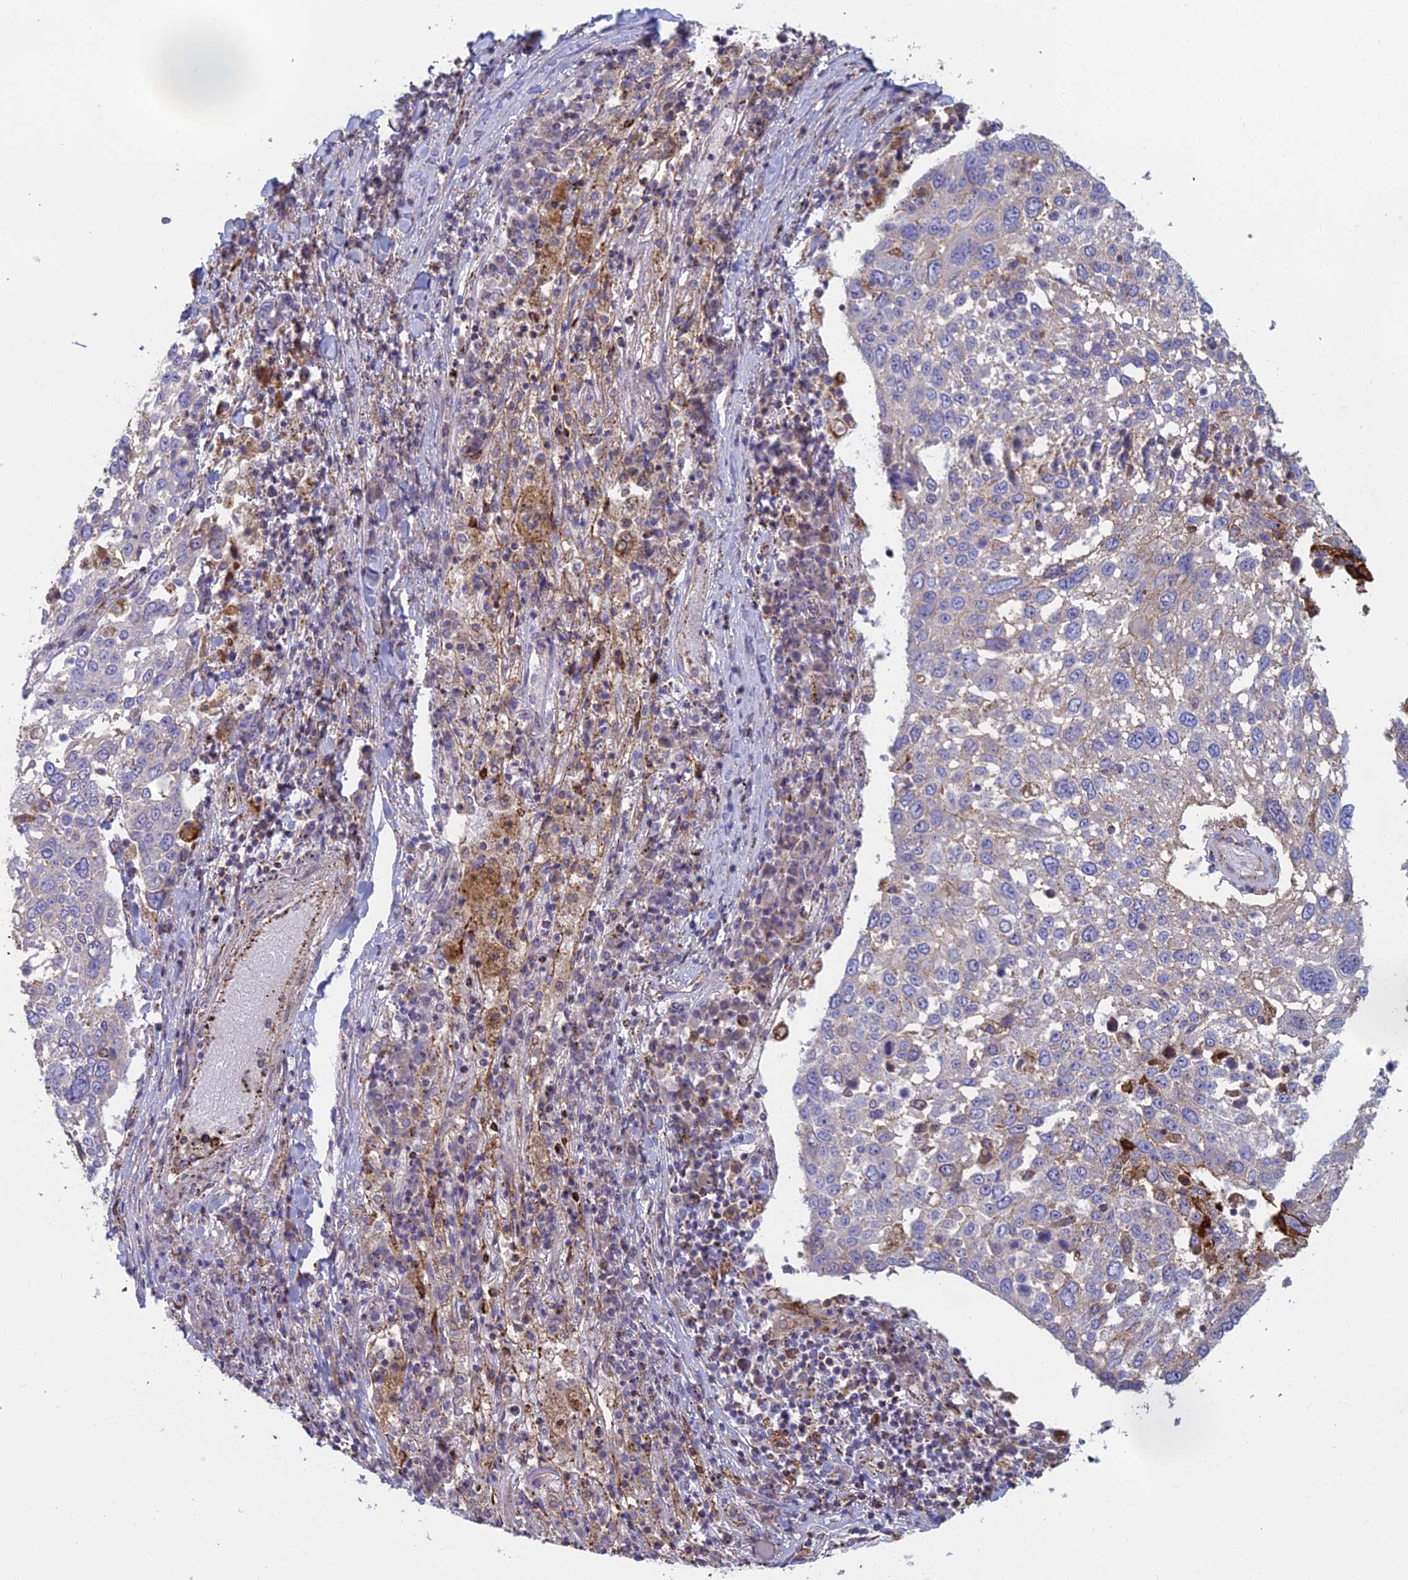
{"staining": {"intensity": "negative", "quantity": "none", "location": "none"}, "tissue": "lung cancer", "cell_type": "Tumor cells", "image_type": "cancer", "snomed": [{"axis": "morphology", "description": "Squamous cell carcinoma, NOS"}, {"axis": "topography", "description": "Lung"}], "caption": "Lung cancer (squamous cell carcinoma) was stained to show a protein in brown. There is no significant staining in tumor cells. Brightfield microscopy of immunohistochemistry (IHC) stained with DAB (3,3'-diaminobenzidine) (brown) and hematoxylin (blue), captured at high magnification.", "gene": "IFTAP", "patient": {"sex": "male", "age": 65}}